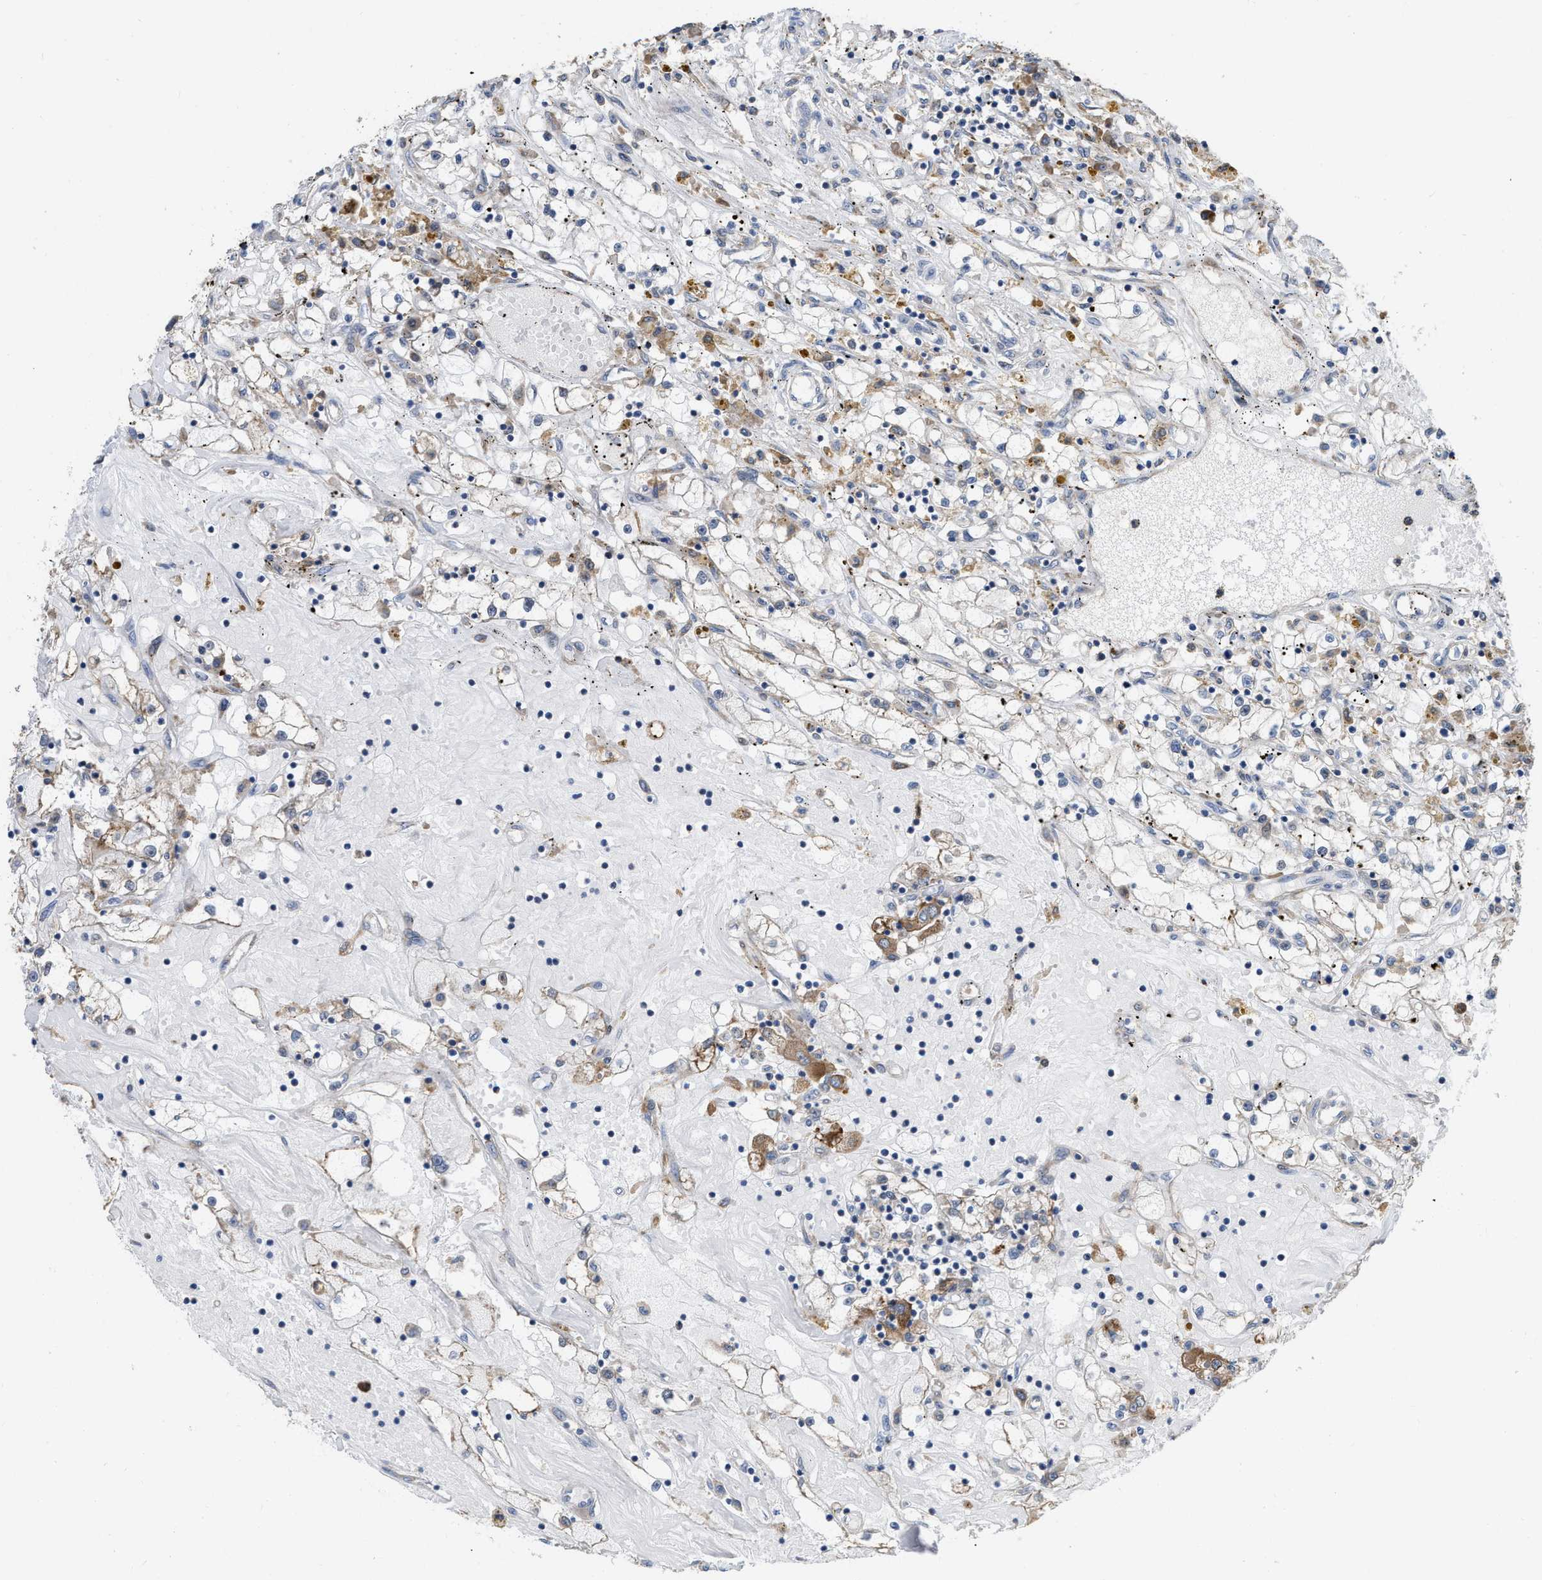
{"staining": {"intensity": "moderate", "quantity": "<25%", "location": "cytoplasmic/membranous"}, "tissue": "renal cancer", "cell_type": "Tumor cells", "image_type": "cancer", "snomed": [{"axis": "morphology", "description": "Adenocarcinoma, NOS"}, {"axis": "topography", "description": "Kidney"}], "caption": "Moderate cytoplasmic/membranous expression for a protein is seen in approximately <25% of tumor cells of renal cancer (adenocarcinoma) using immunohistochemistry (IHC).", "gene": "AK2", "patient": {"sex": "male", "age": 56}}